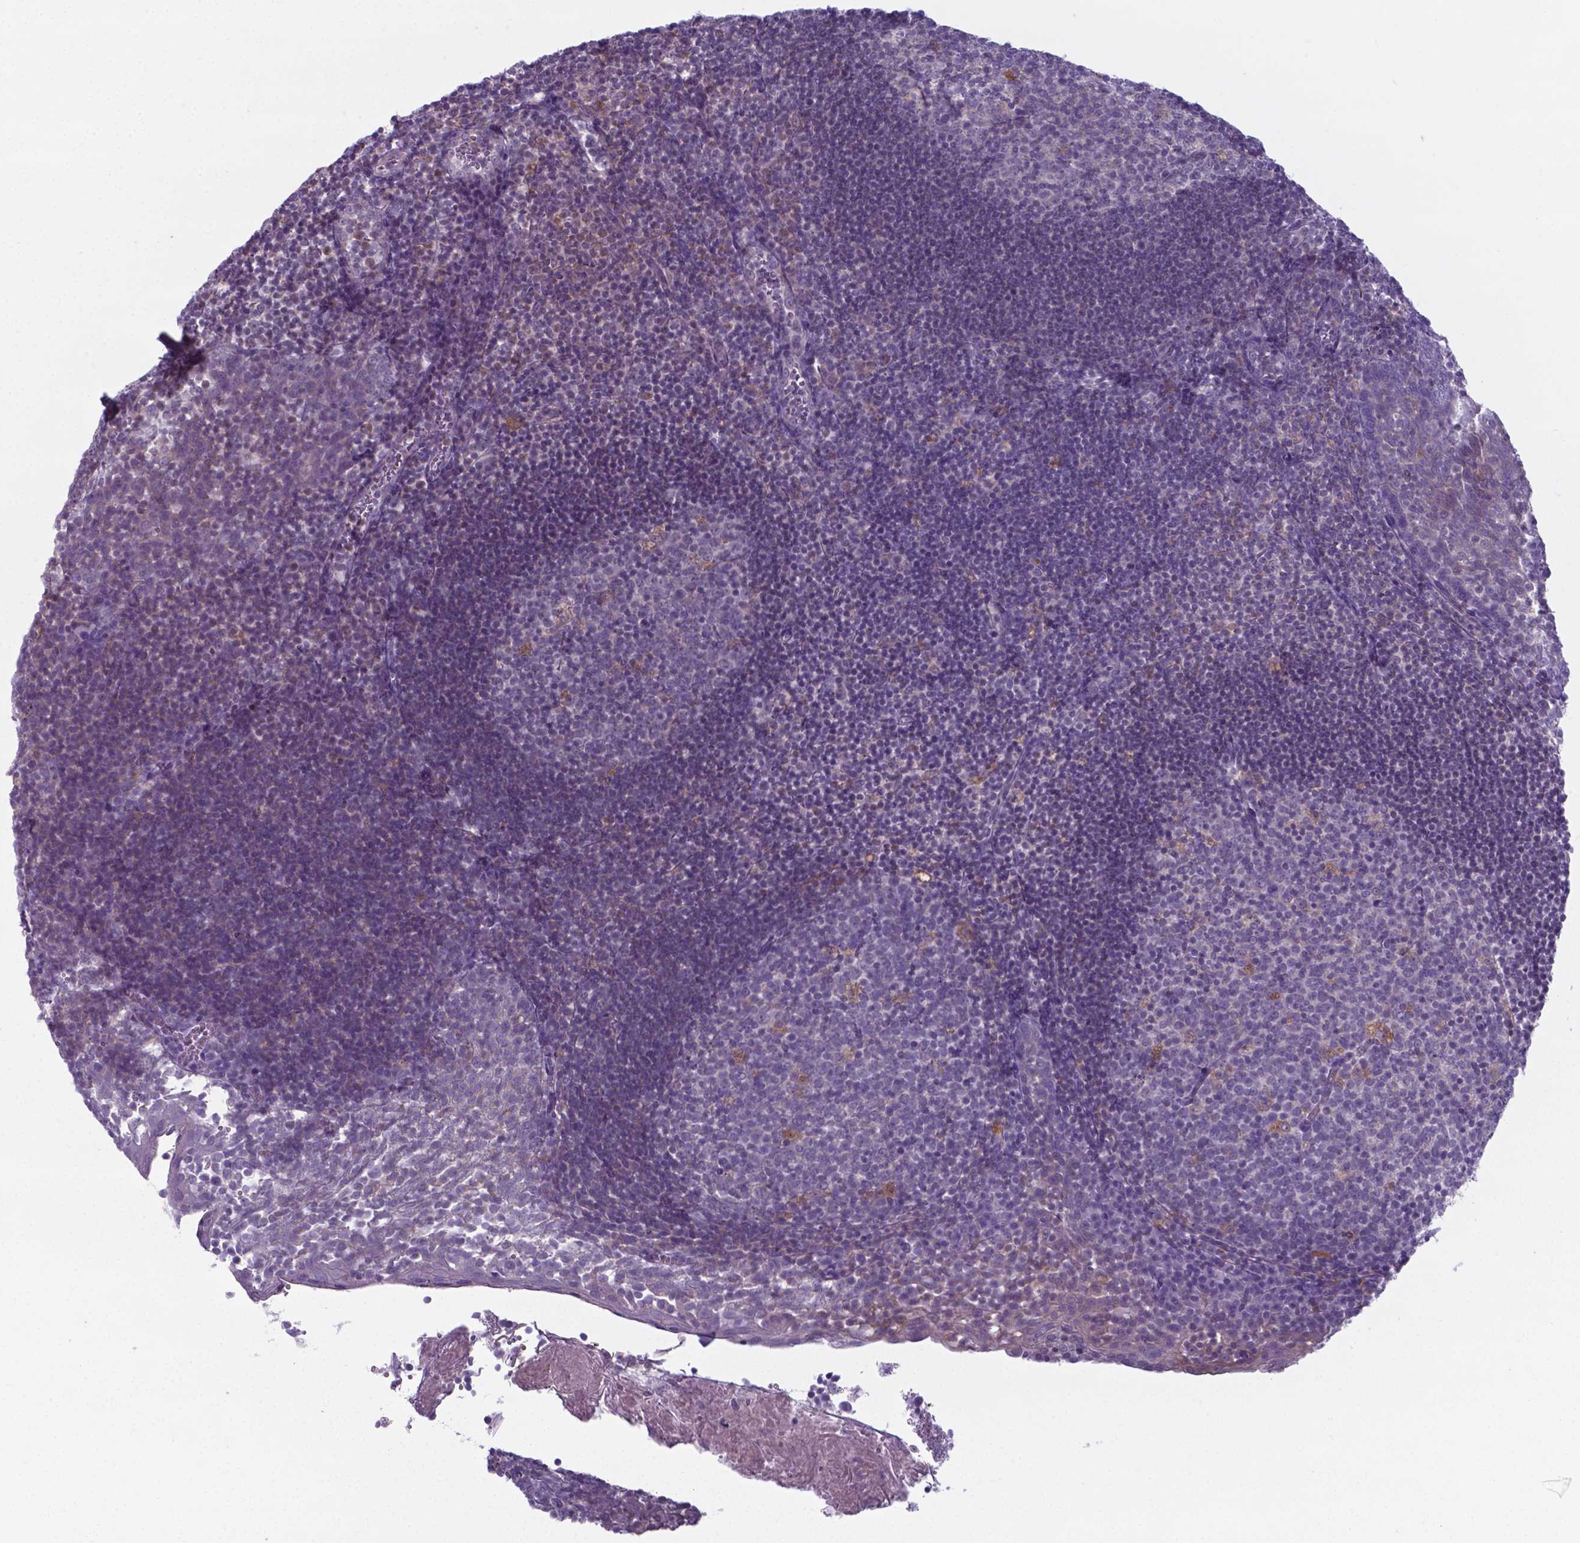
{"staining": {"intensity": "negative", "quantity": "none", "location": "none"}, "tissue": "lymph node", "cell_type": "Germinal center cells", "image_type": "normal", "snomed": [{"axis": "morphology", "description": "Normal tissue, NOS"}, {"axis": "topography", "description": "Lymph node"}], "caption": "Immunohistochemistry histopathology image of unremarkable lymph node stained for a protein (brown), which displays no positivity in germinal center cells.", "gene": "AP5B1", "patient": {"sex": "female", "age": 21}}